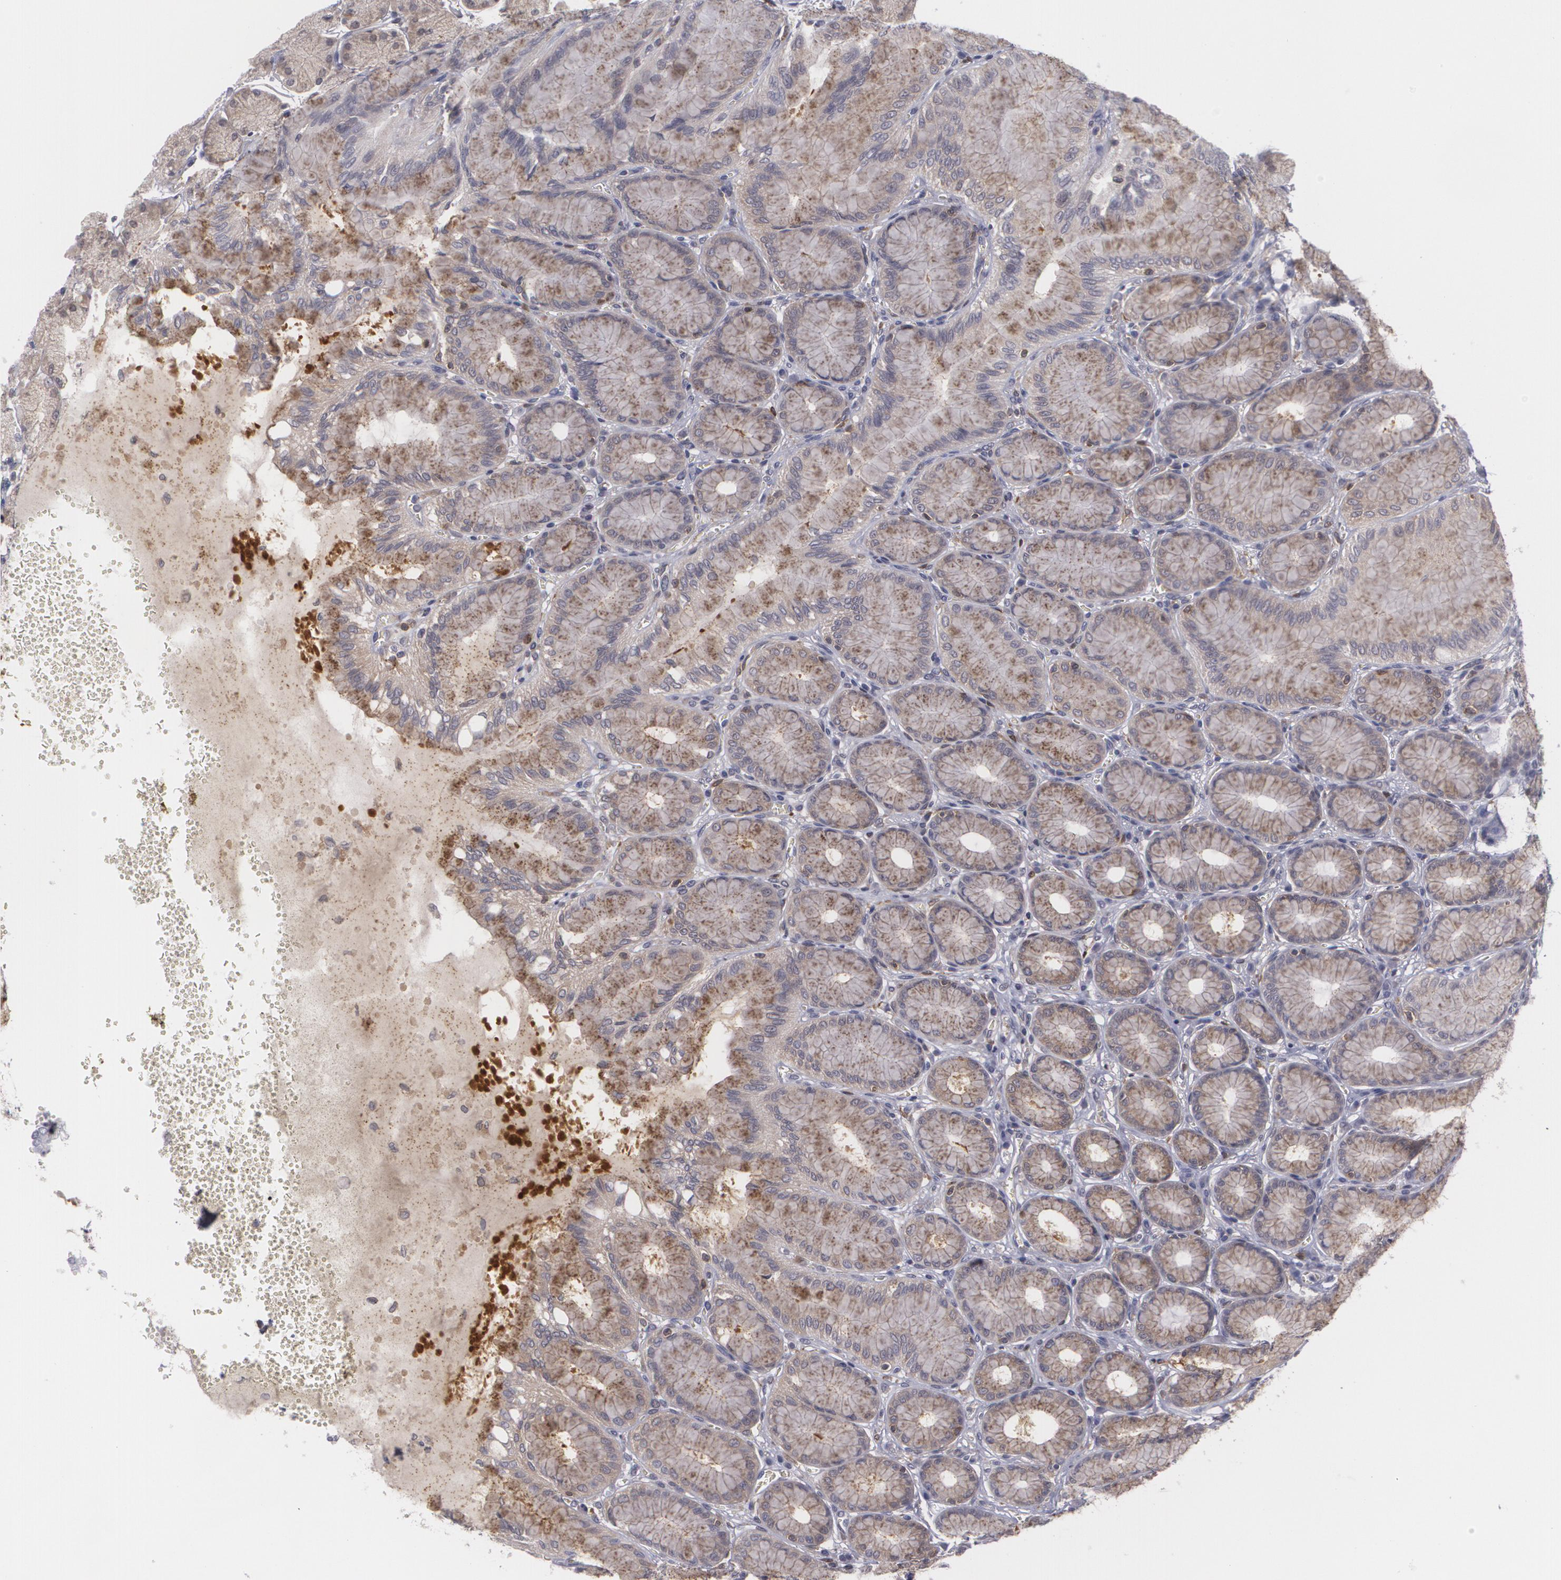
{"staining": {"intensity": "weak", "quantity": ">75%", "location": "cytoplasmic/membranous"}, "tissue": "stomach", "cell_type": "Glandular cells", "image_type": "normal", "snomed": [{"axis": "morphology", "description": "Normal tissue, NOS"}, {"axis": "topography", "description": "Stomach"}, {"axis": "topography", "description": "Stomach, lower"}], "caption": "Protein staining demonstrates weak cytoplasmic/membranous expression in approximately >75% of glandular cells in unremarkable stomach. The protein of interest is shown in brown color, while the nuclei are stained blue.", "gene": "BIN1", "patient": {"sex": "male", "age": 76}}